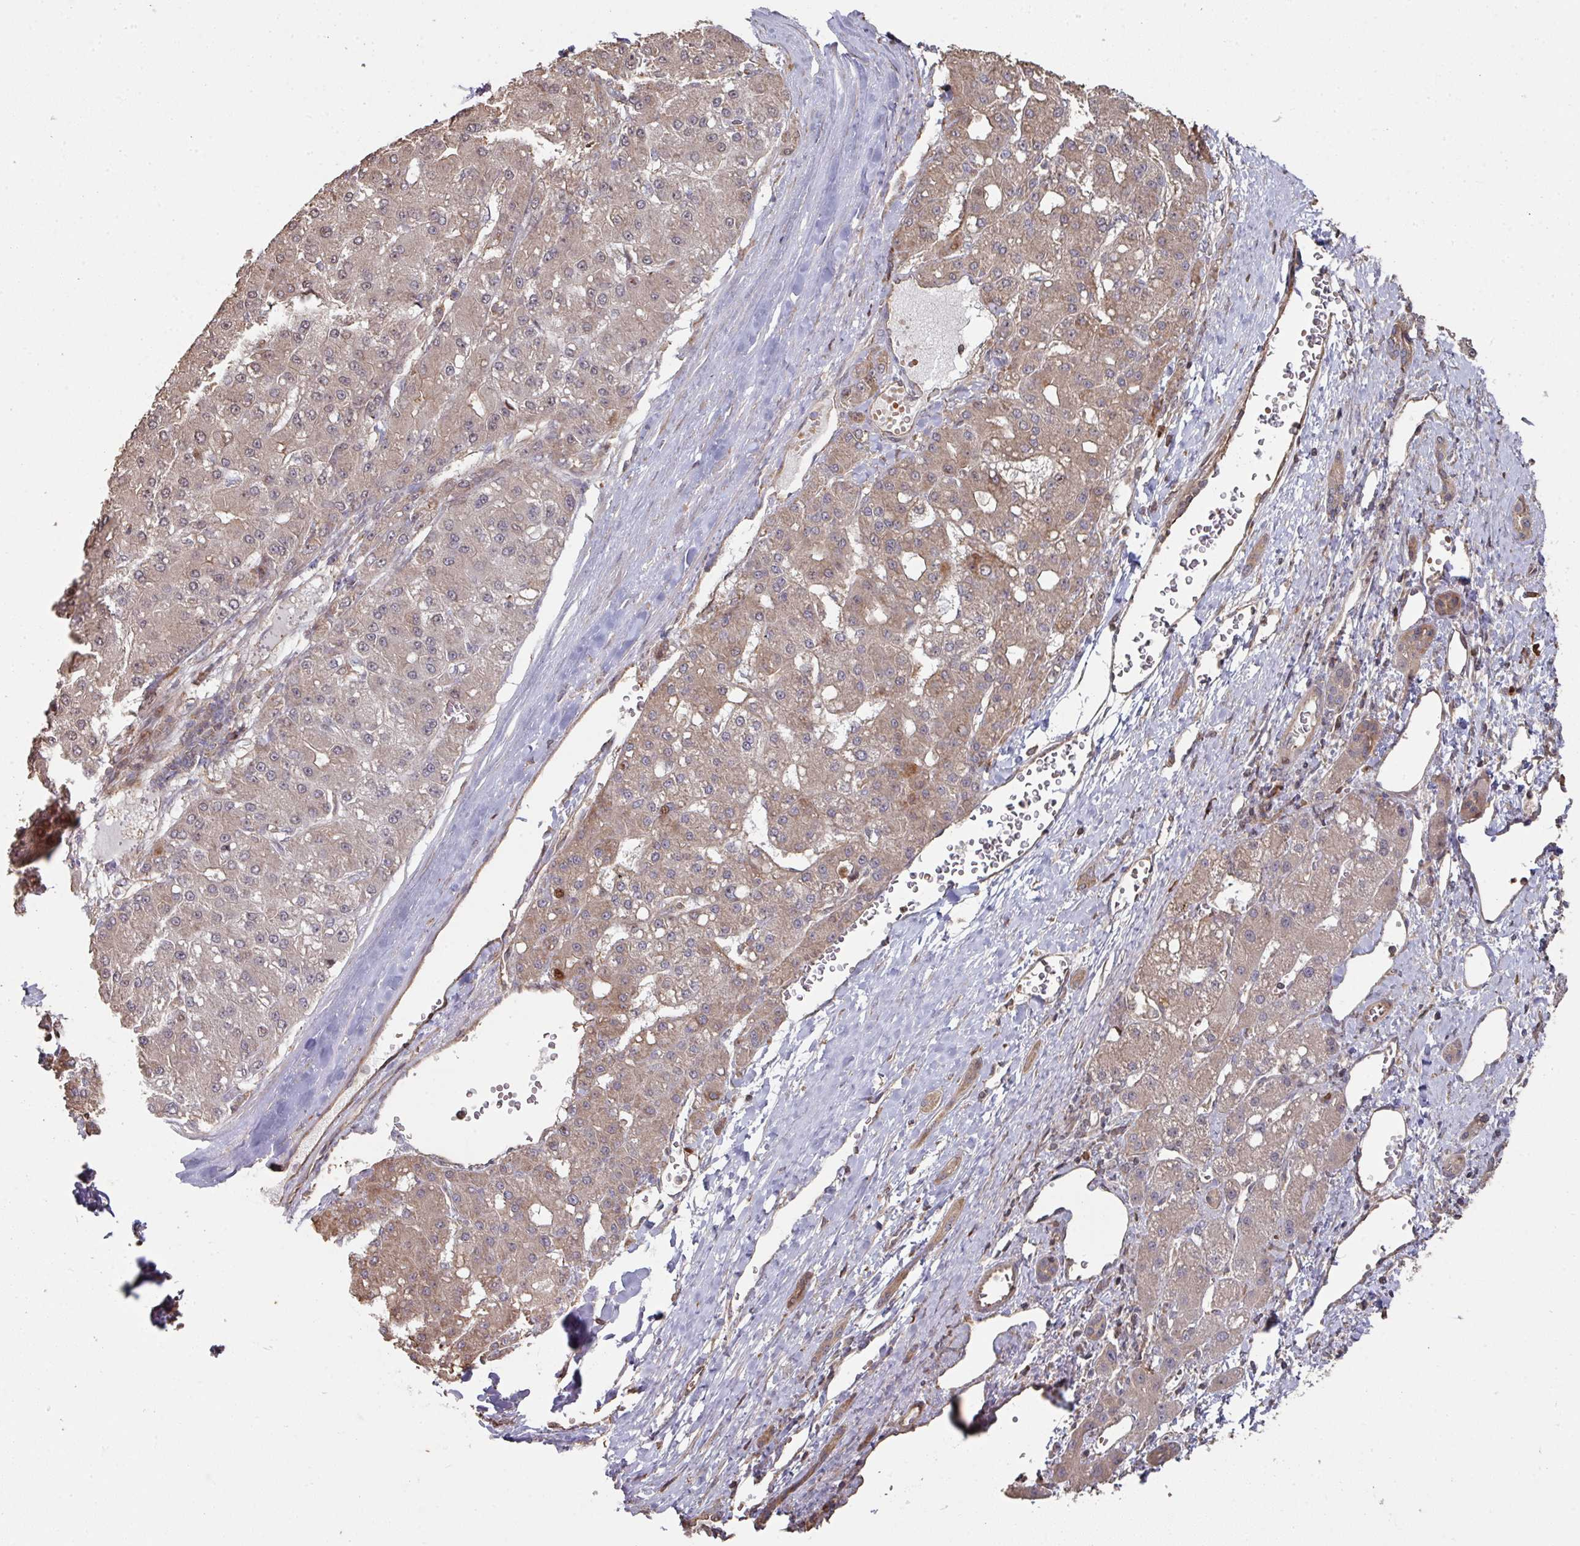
{"staining": {"intensity": "moderate", "quantity": "25%-75%", "location": "cytoplasmic/membranous"}, "tissue": "liver cancer", "cell_type": "Tumor cells", "image_type": "cancer", "snomed": [{"axis": "morphology", "description": "Carcinoma, Hepatocellular, NOS"}, {"axis": "topography", "description": "Liver"}], "caption": "The photomicrograph exhibits immunohistochemical staining of liver cancer (hepatocellular carcinoma). There is moderate cytoplasmic/membranous expression is present in approximately 25%-75% of tumor cells.", "gene": "CA7", "patient": {"sex": "male", "age": 67}}